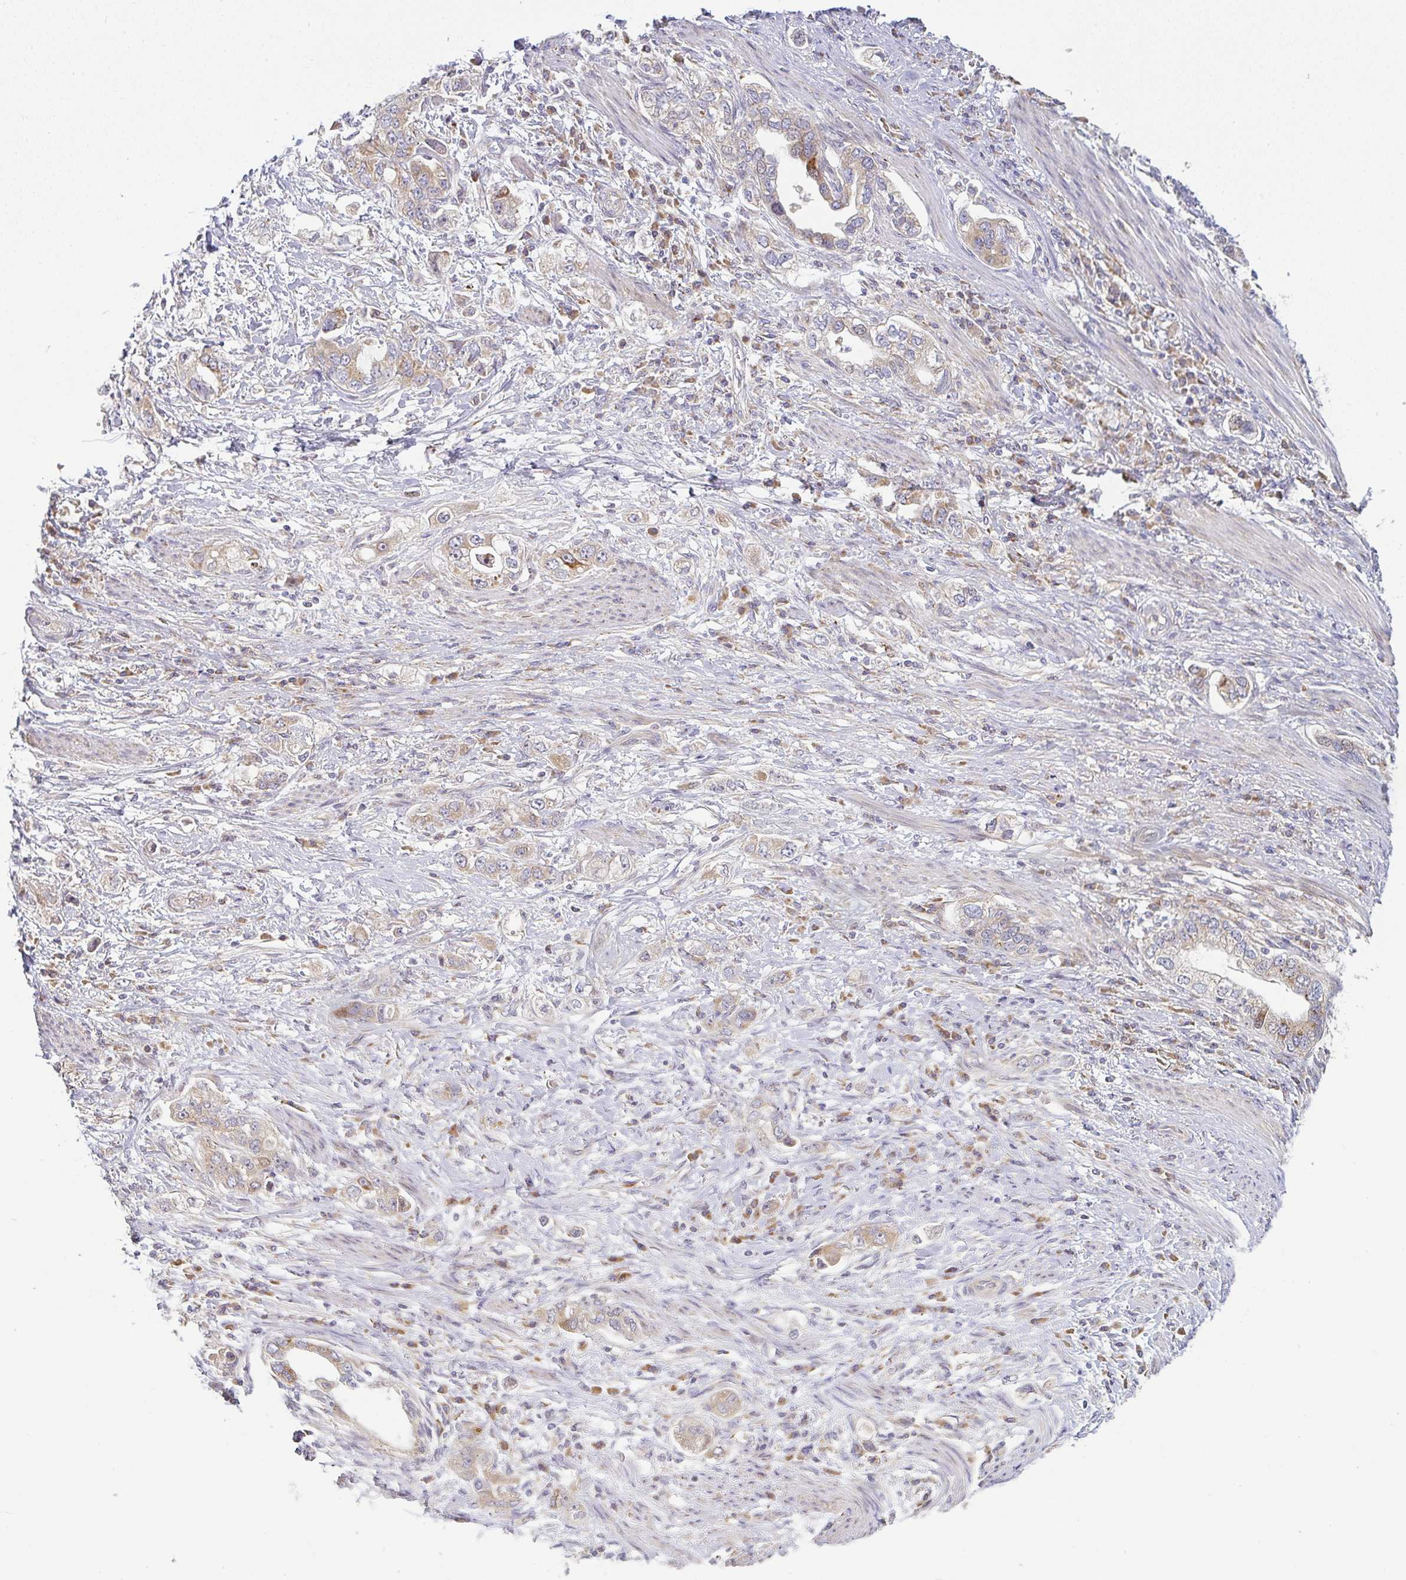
{"staining": {"intensity": "moderate", "quantity": "25%-75%", "location": "cytoplasmic/membranous"}, "tissue": "stomach cancer", "cell_type": "Tumor cells", "image_type": "cancer", "snomed": [{"axis": "morphology", "description": "Adenocarcinoma, NOS"}, {"axis": "topography", "description": "Stomach, lower"}], "caption": "Human stomach adenocarcinoma stained for a protein (brown) demonstrates moderate cytoplasmic/membranous positive positivity in about 25%-75% of tumor cells.", "gene": "MOB1A", "patient": {"sex": "female", "age": 93}}